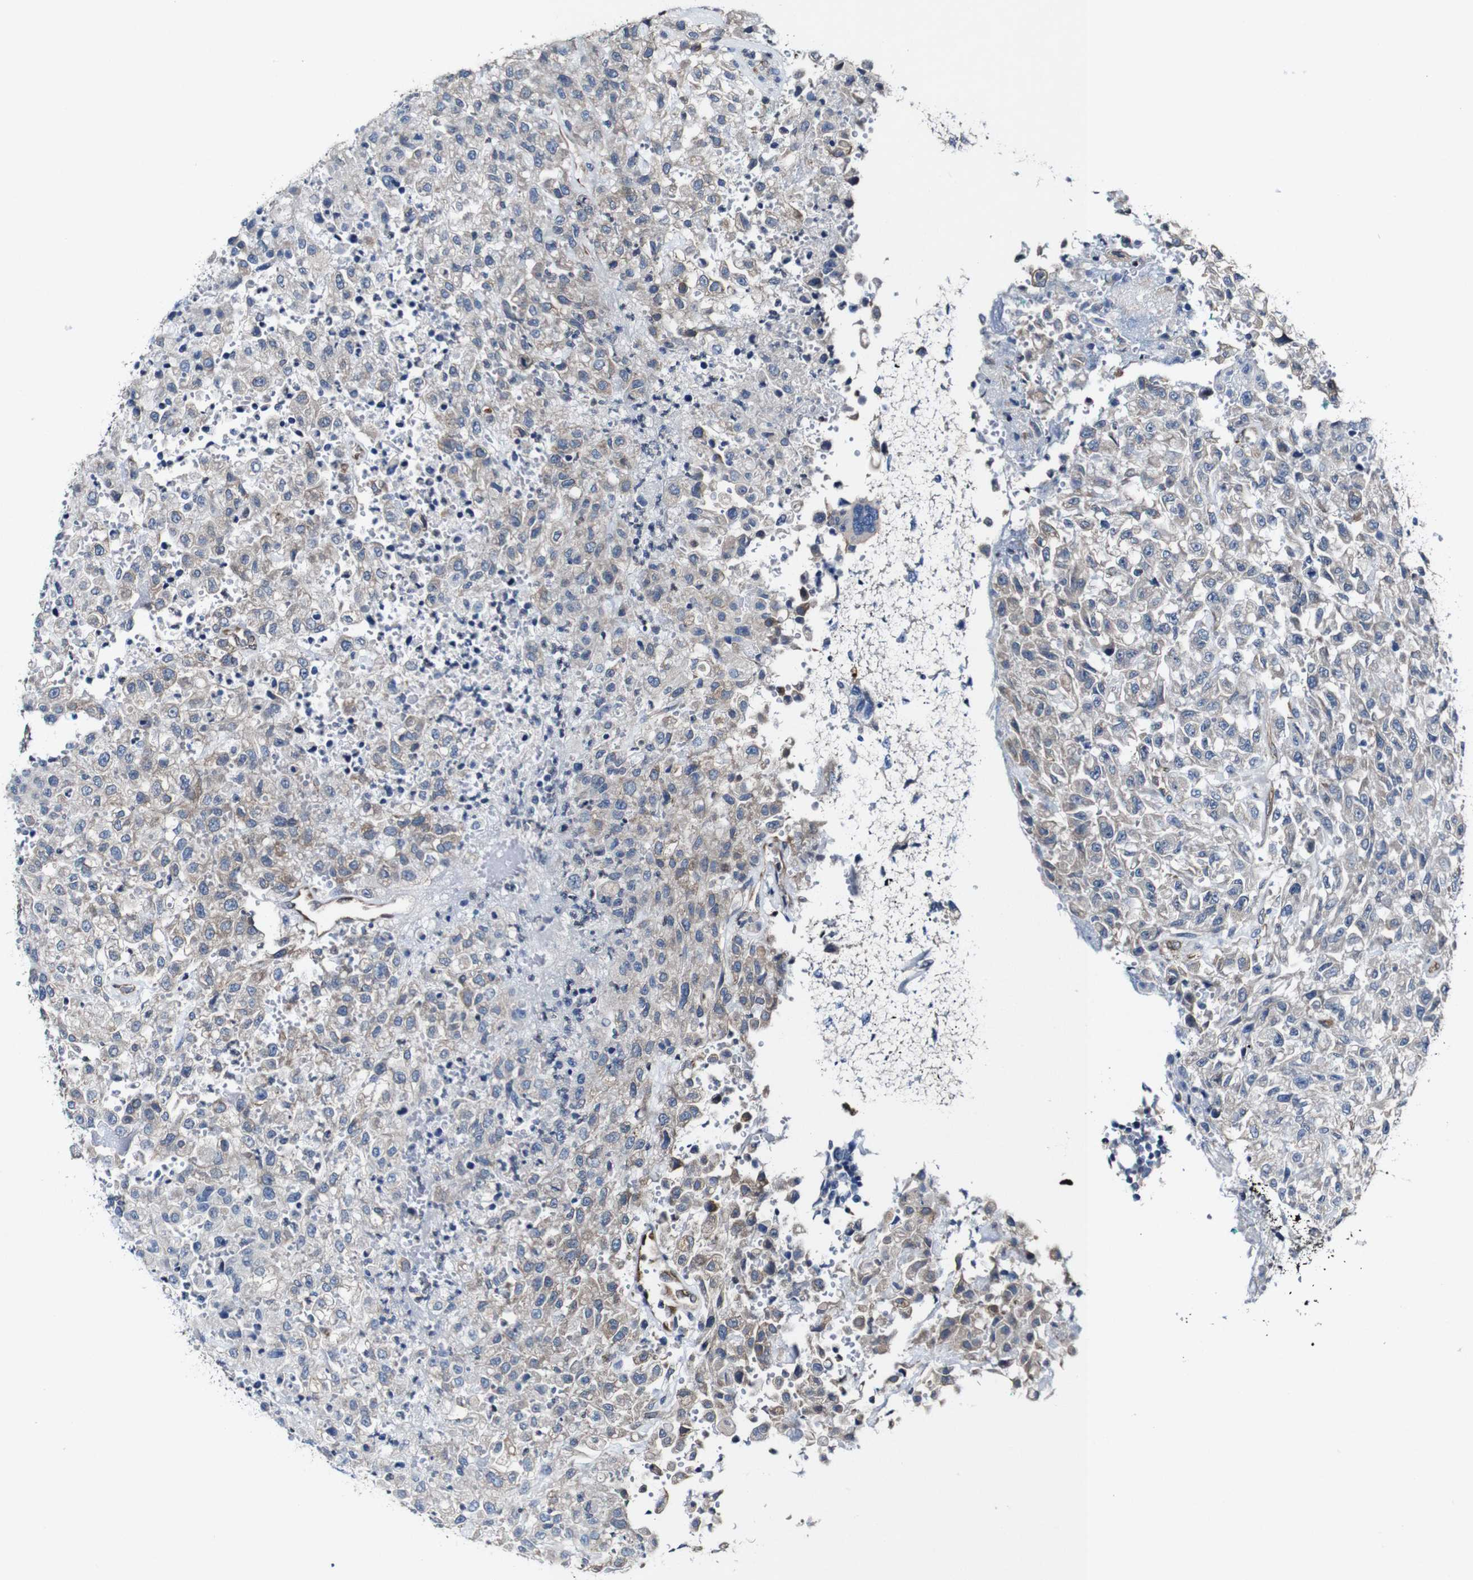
{"staining": {"intensity": "weak", "quantity": "<25%", "location": "cytoplasmic/membranous"}, "tissue": "urothelial cancer", "cell_type": "Tumor cells", "image_type": "cancer", "snomed": [{"axis": "morphology", "description": "Urothelial carcinoma, High grade"}, {"axis": "topography", "description": "Urinary bladder"}], "caption": "This is an immunohistochemistry (IHC) histopathology image of human urothelial cancer. There is no staining in tumor cells.", "gene": "GRAMD1A", "patient": {"sex": "male", "age": 46}}